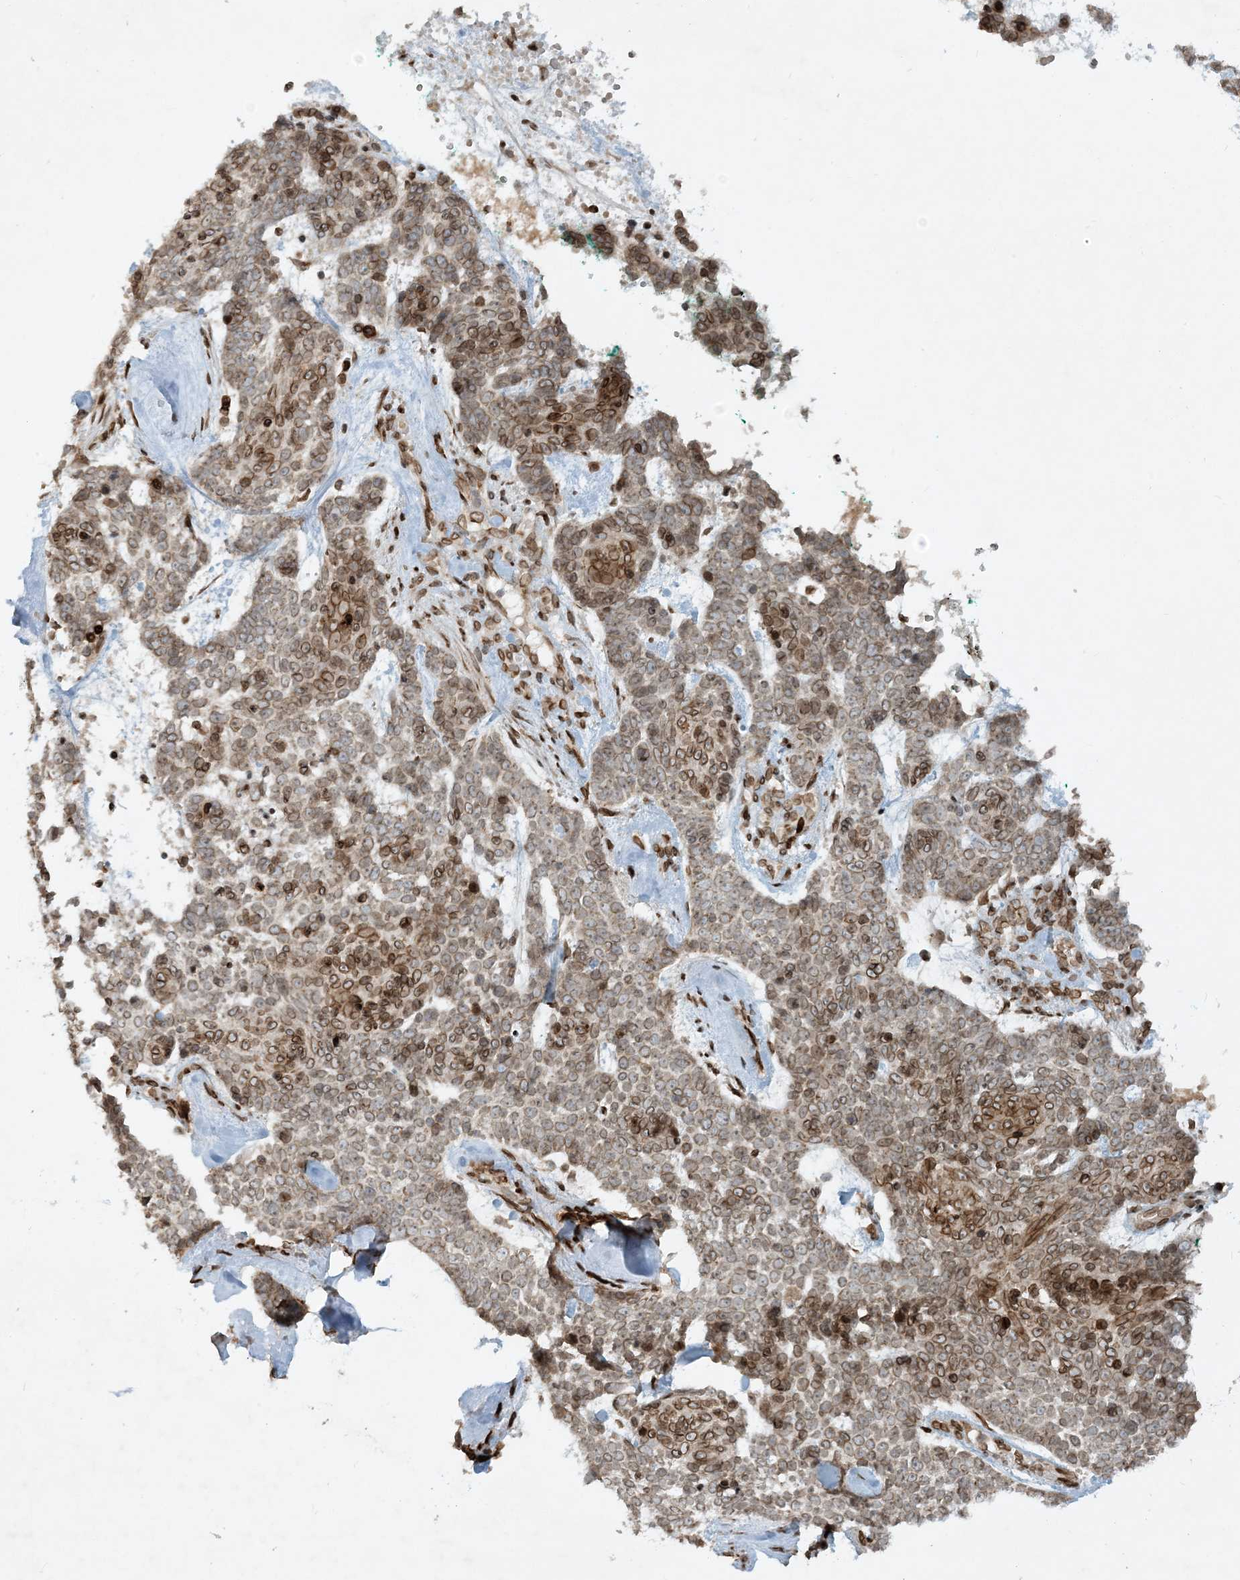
{"staining": {"intensity": "moderate", "quantity": "25%-75%", "location": "cytoplasmic/membranous,nuclear"}, "tissue": "skin cancer", "cell_type": "Tumor cells", "image_type": "cancer", "snomed": [{"axis": "morphology", "description": "Basal cell carcinoma"}, {"axis": "topography", "description": "Skin"}], "caption": "Skin basal cell carcinoma tissue reveals moderate cytoplasmic/membranous and nuclear staining in approximately 25%-75% of tumor cells", "gene": "SLC35A2", "patient": {"sex": "female", "age": 81}}